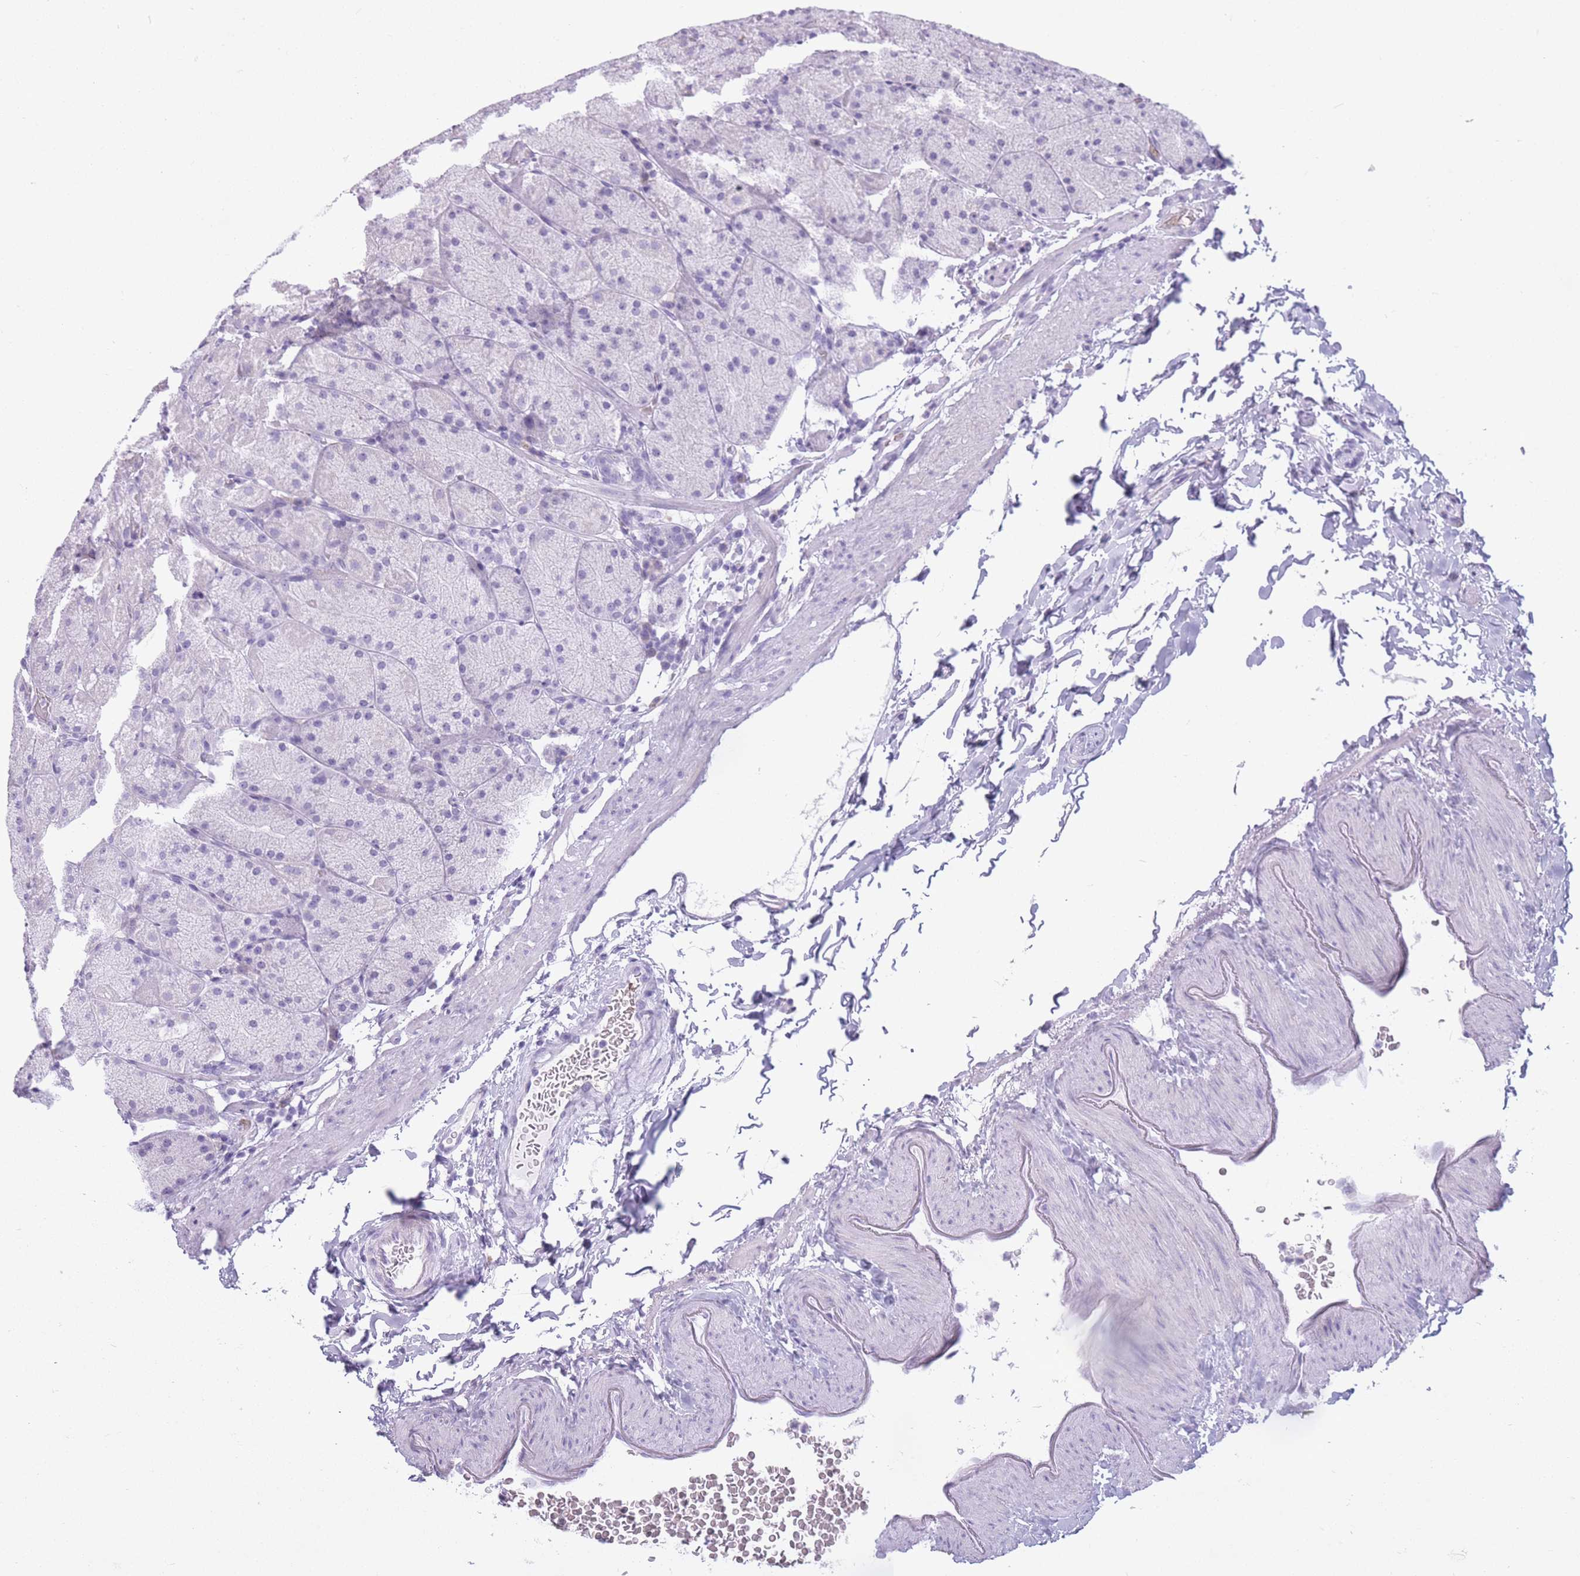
{"staining": {"intensity": "negative", "quantity": "none", "location": "none"}, "tissue": "stomach", "cell_type": "Glandular cells", "image_type": "normal", "snomed": [{"axis": "morphology", "description": "Normal tissue, NOS"}, {"axis": "topography", "description": "Stomach, upper"}, {"axis": "topography", "description": "Stomach, lower"}], "caption": "The histopathology image exhibits no significant staining in glandular cells of stomach. (Brightfield microscopy of DAB immunohistochemistry at high magnification).", "gene": "OR7C1", "patient": {"sex": "male", "age": 67}}